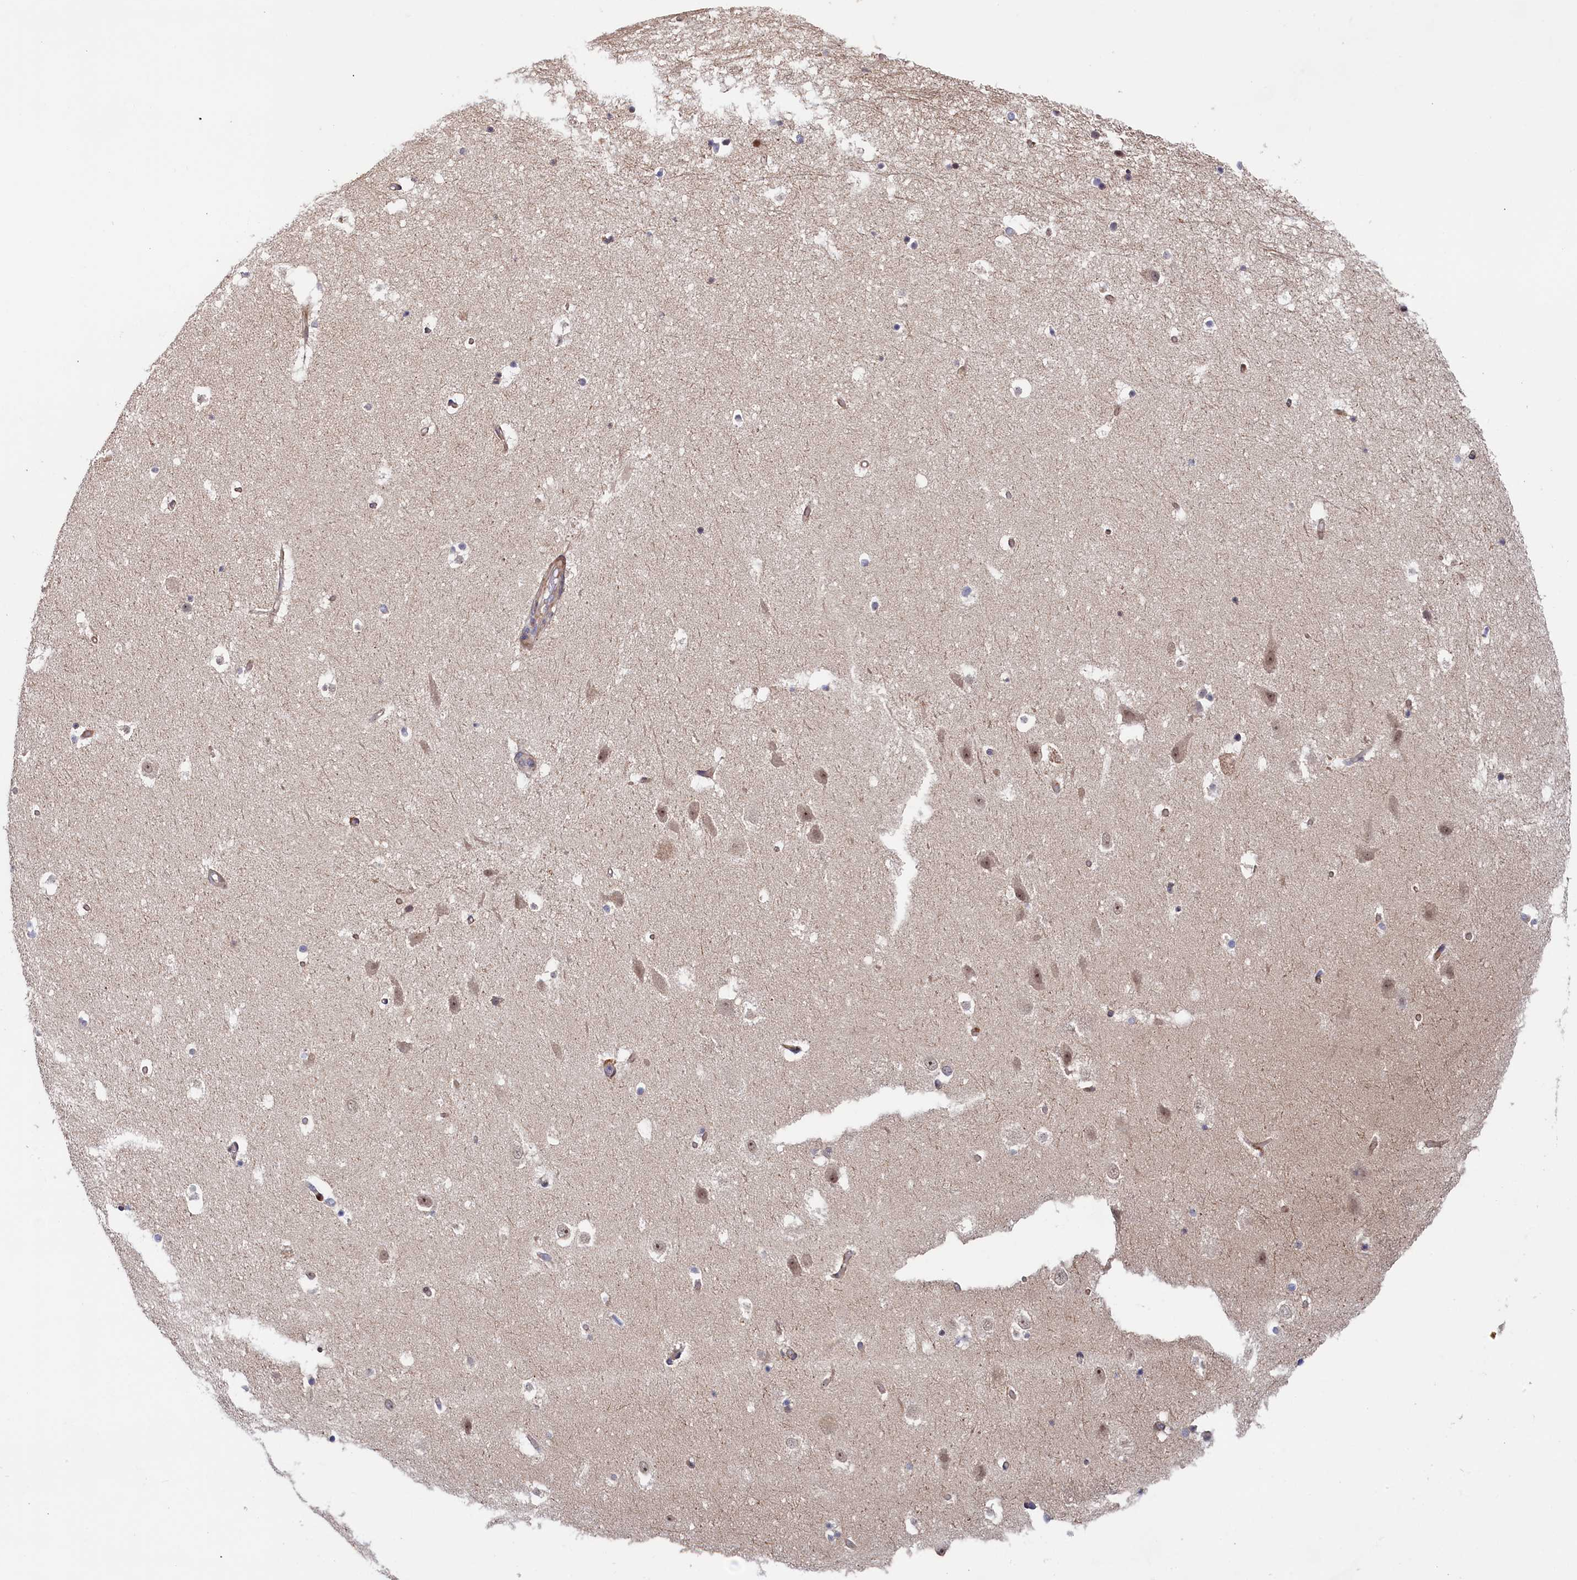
{"staining": {"intensity": "negative", "quantity": "none", "location": "none"}, "tissue": "hippocampus", "cell_type": "Glial cells", "image_type": "normal", "snomed": [{"axis": "morphology", "description": "Normal tissue, NOS"}, {"axis": "topography", "description": "Hippocampus"}], "caption": "Immunohistochemistry (IHC) image of unremarkable hippocampus: human hippocampus stained with DAB (3,3'-diaminobenzidine) reveals no significant protein positivity in glial cells. The staining is performed using DAB (3,3'-diaminobenzidine) brown chromogen with nuclei counter-stained in using hematoxylin.", "gene": "PIK3C3", "patient": {"sex": "female", "age": 52}}